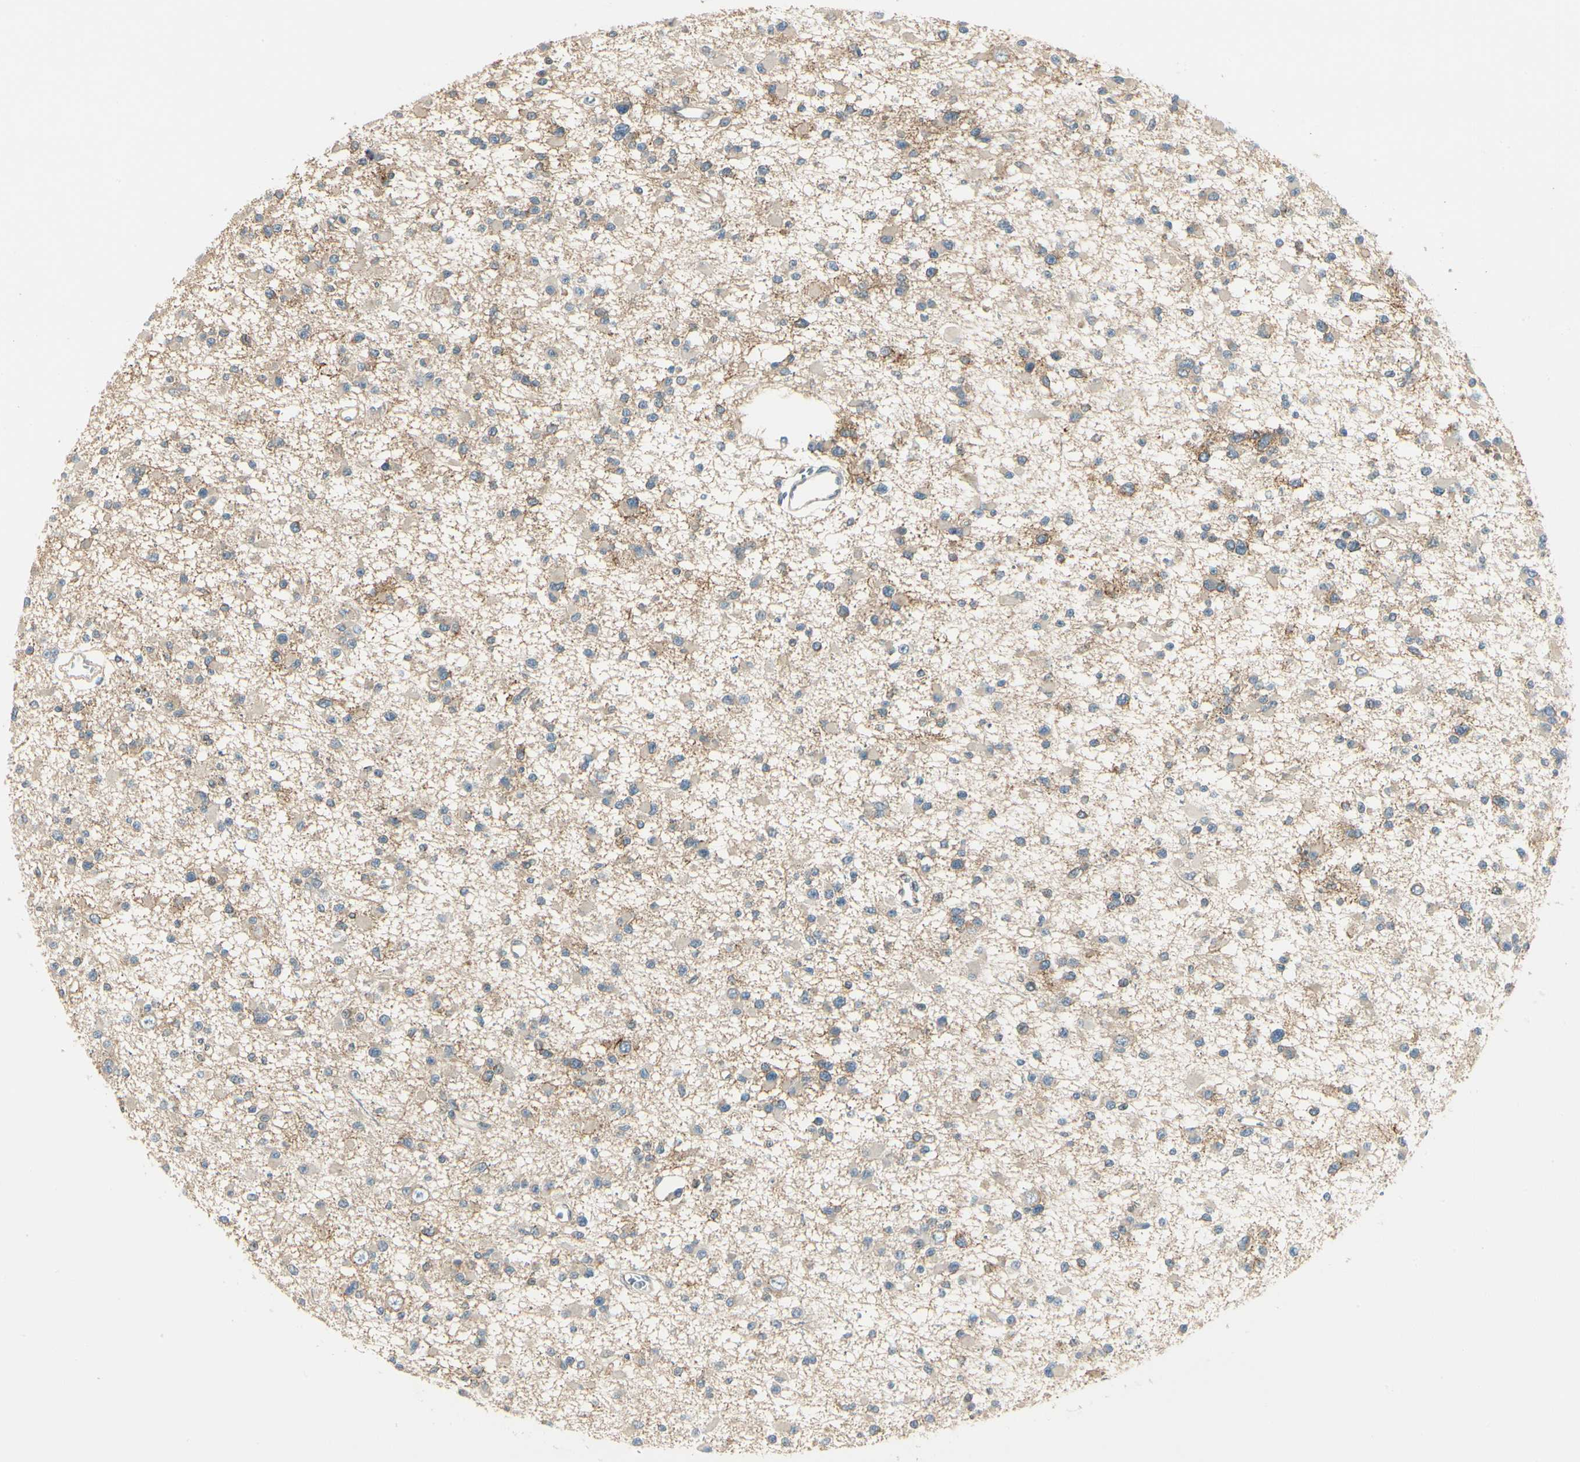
{"staining": {"intensity": "weak", "quantity": ">75%", "location": "cytoplasmic/membranous"}, "tissue": "glioma", "cell_type": "Tumor cells", "image_type": "cancer", "snomed": [{"axis": "morphology", "description": "Glioma, malignant, Low grade"}, {"axis": "topography", "description": "Brain"}], "caption": "Immunohistochemistry (DAB) staining of human glioma shows weak cytoplasmic/membranous protein staining in approximately >75% of tumor cells.", "gene": "MANSC1", "patient": {"sex": "female", "age": 22}}